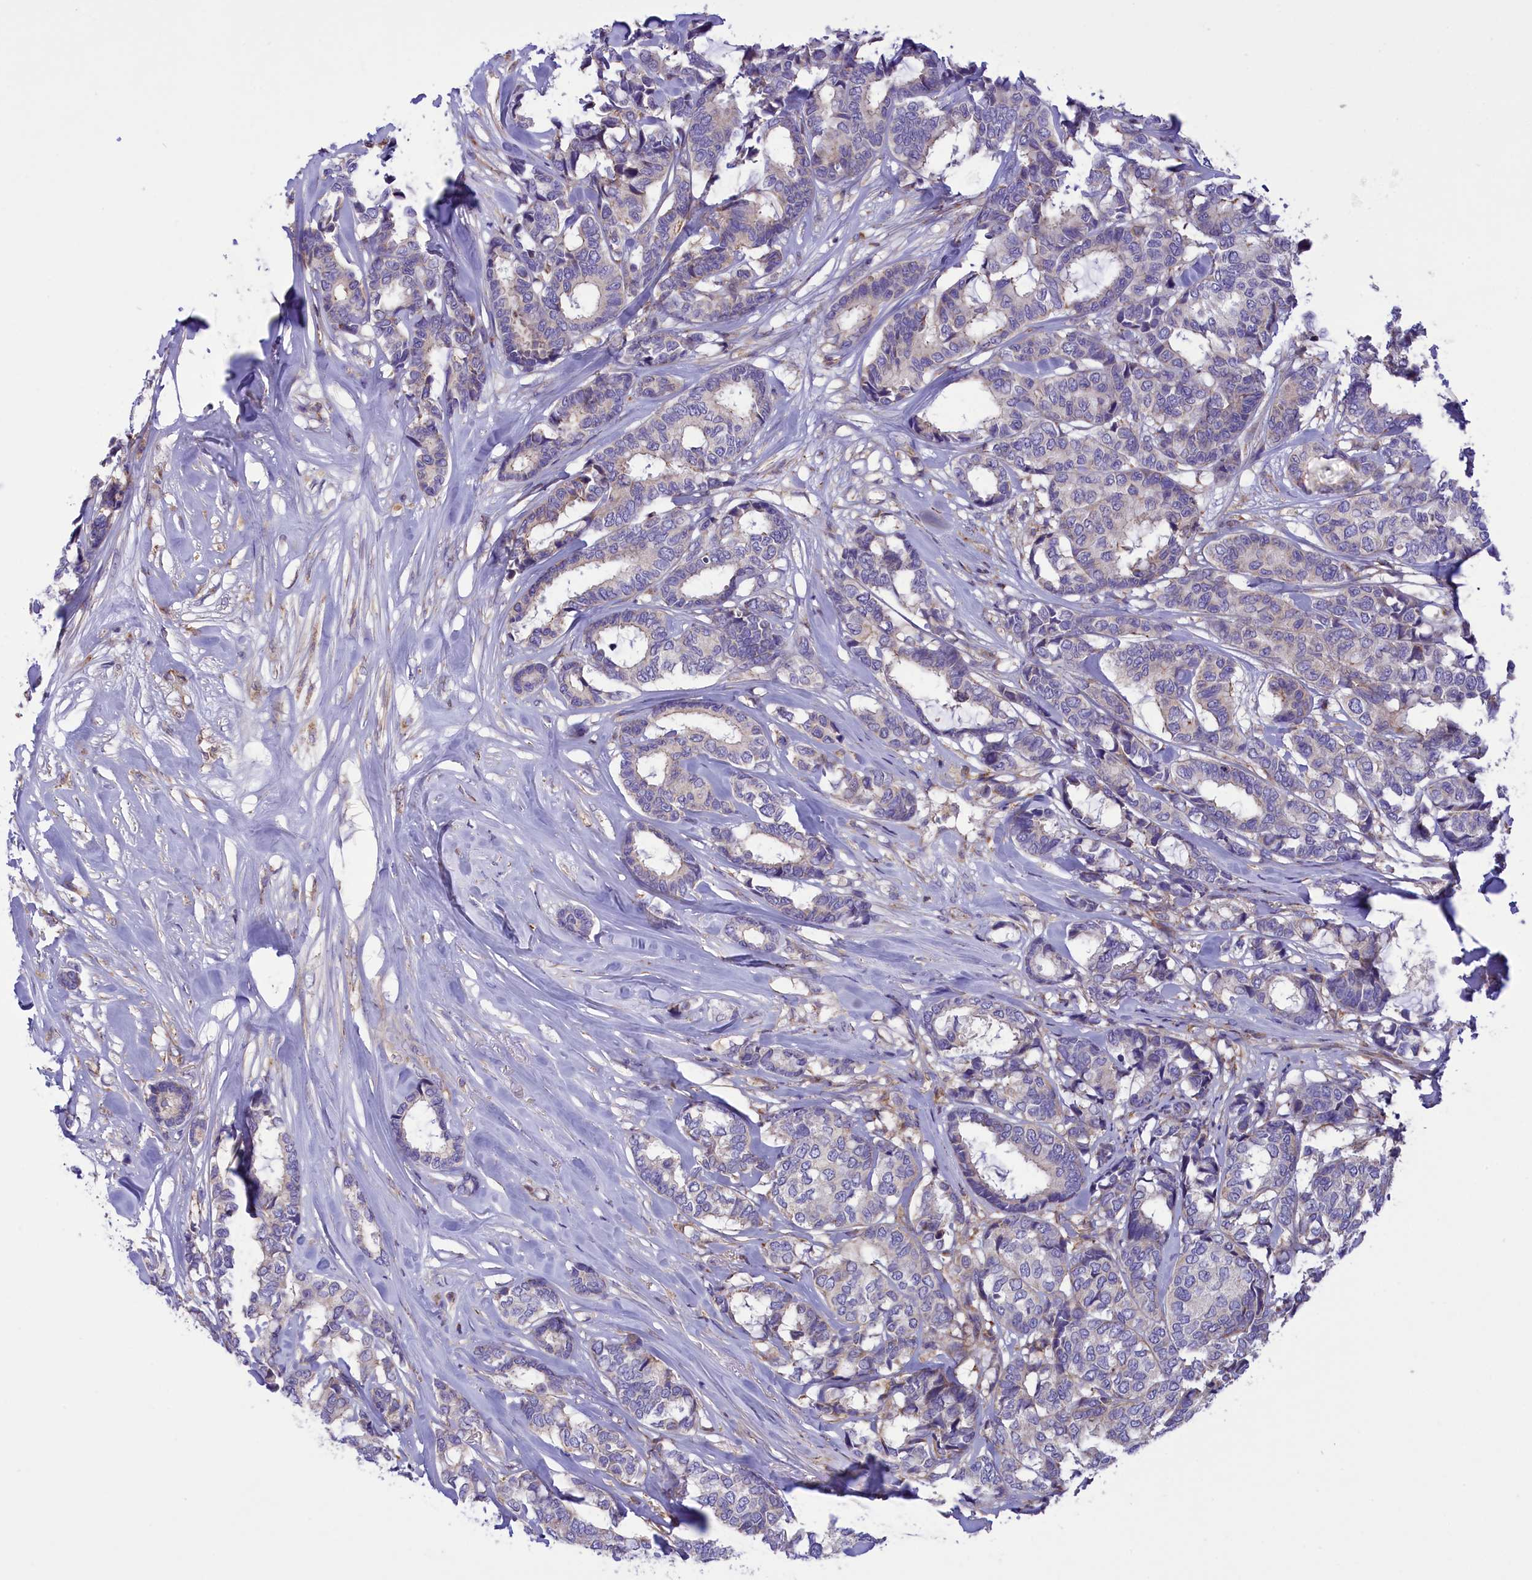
{"staining": {"intensity": "negative", "quantity": "none", "location": "none"}, "tissue": "breast cancer", "cell_type": "Tumor cells", "image_type": "cancer", "snomed": [{"axis": "morphology", "description": "Duct carcinoma"}, {"axis": "topography", "description": "Breast"}], "caption": "Breast intraductal carcinoma was stained to show a protein in brown. There is no significant positivity in tumor cells.", "gene": "CORO7-PAM16", "patient": {"sex": "female", "age": 87}}